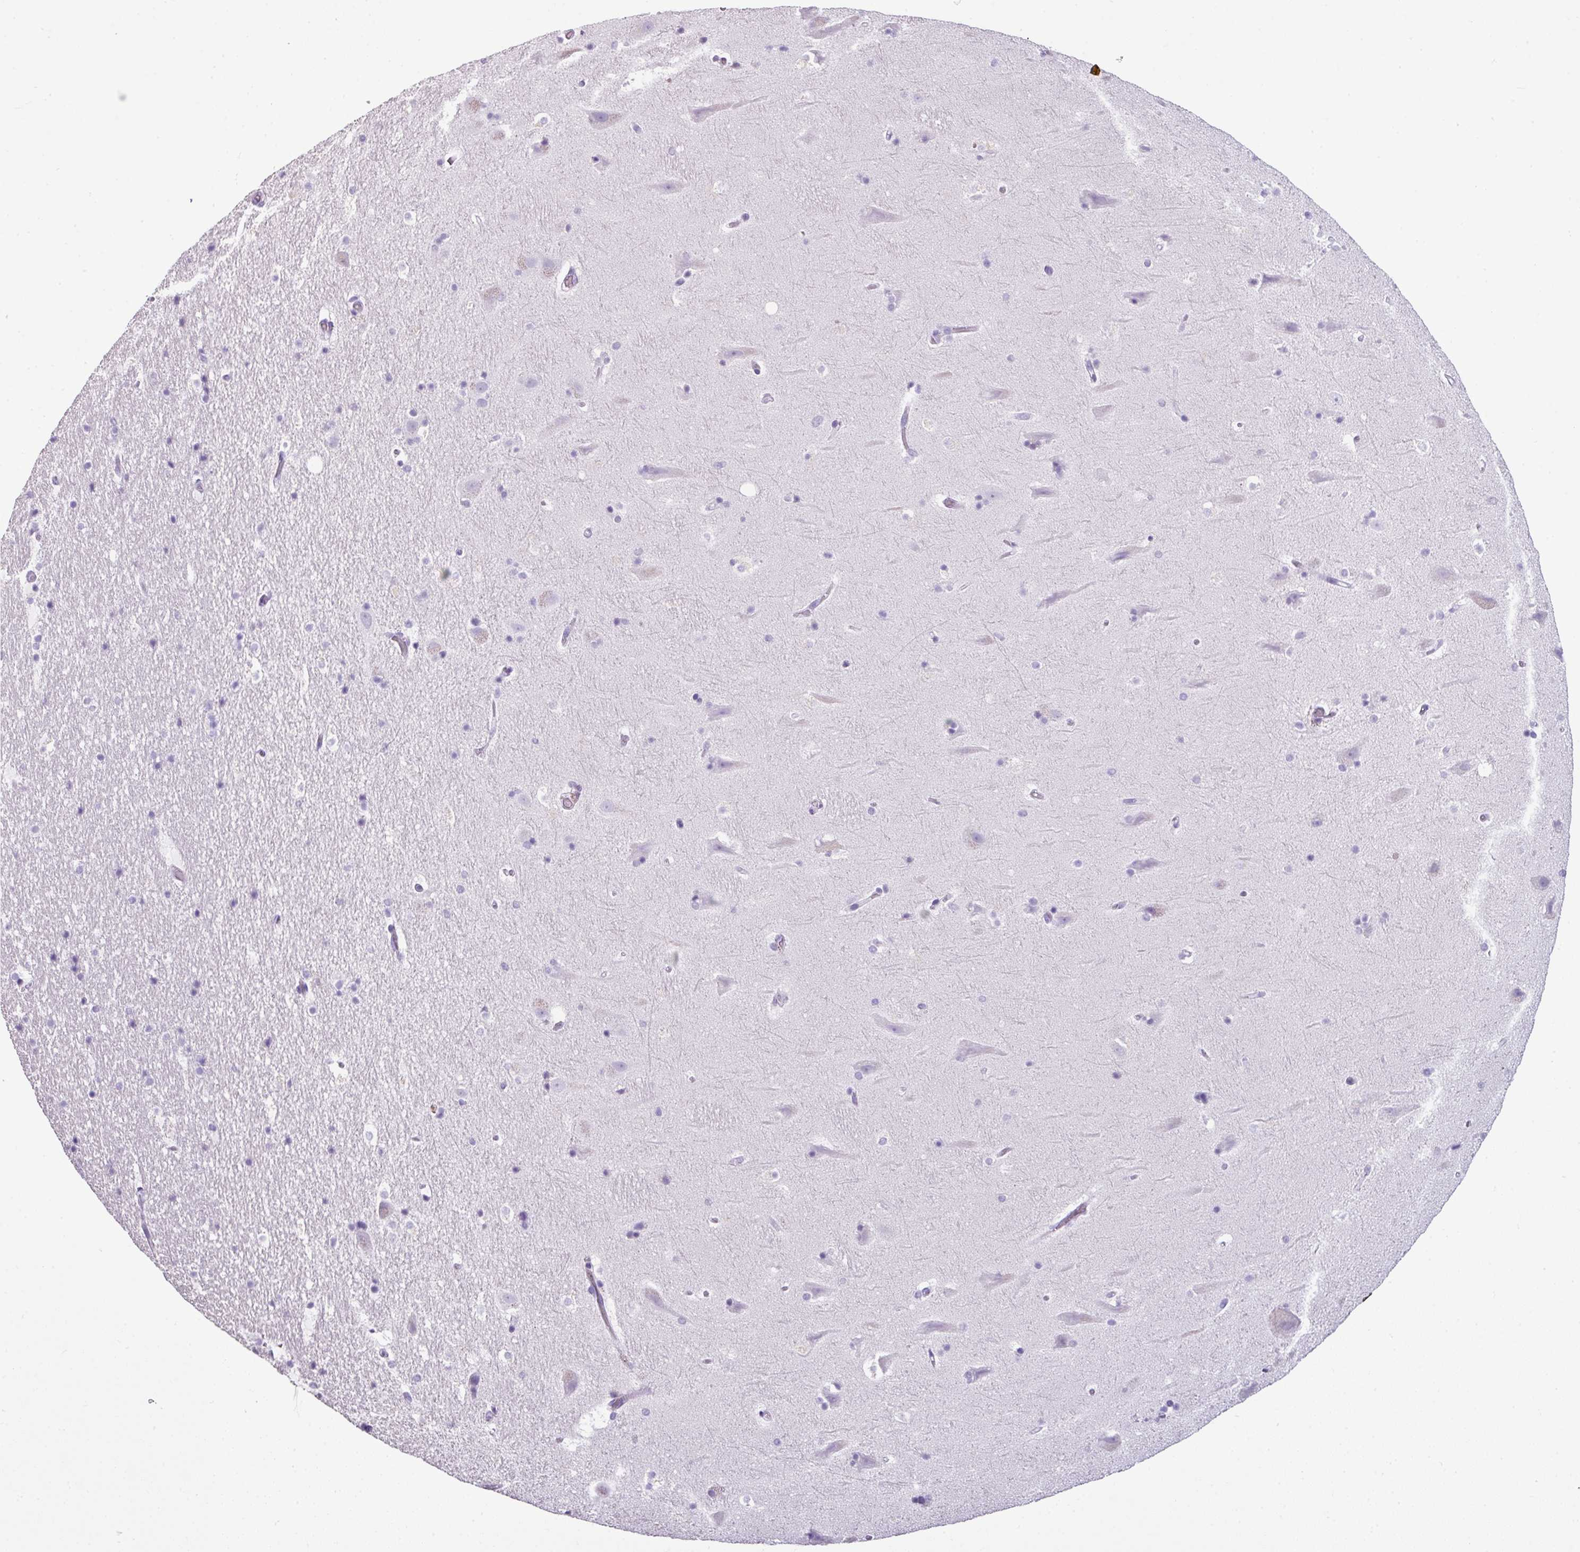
{"staining": {"intensity": "negative", "quantity": "none", "location": "none"}, "tissue": "hippocampus", "cell_type": "Glial cells", "image_type": "normal", "snomed": [{"axis": "morphology", "description": "Normal tissue, NOS"}, {"axis": "topography", "description": "Hippocampus"}], "caption": "An IHC photomicrograph of benign hippocampus is shown. There is no staining in glial cells of hippocampus.", "gene": "CTSG", "patient": {"sex": "male", "age": 37}}